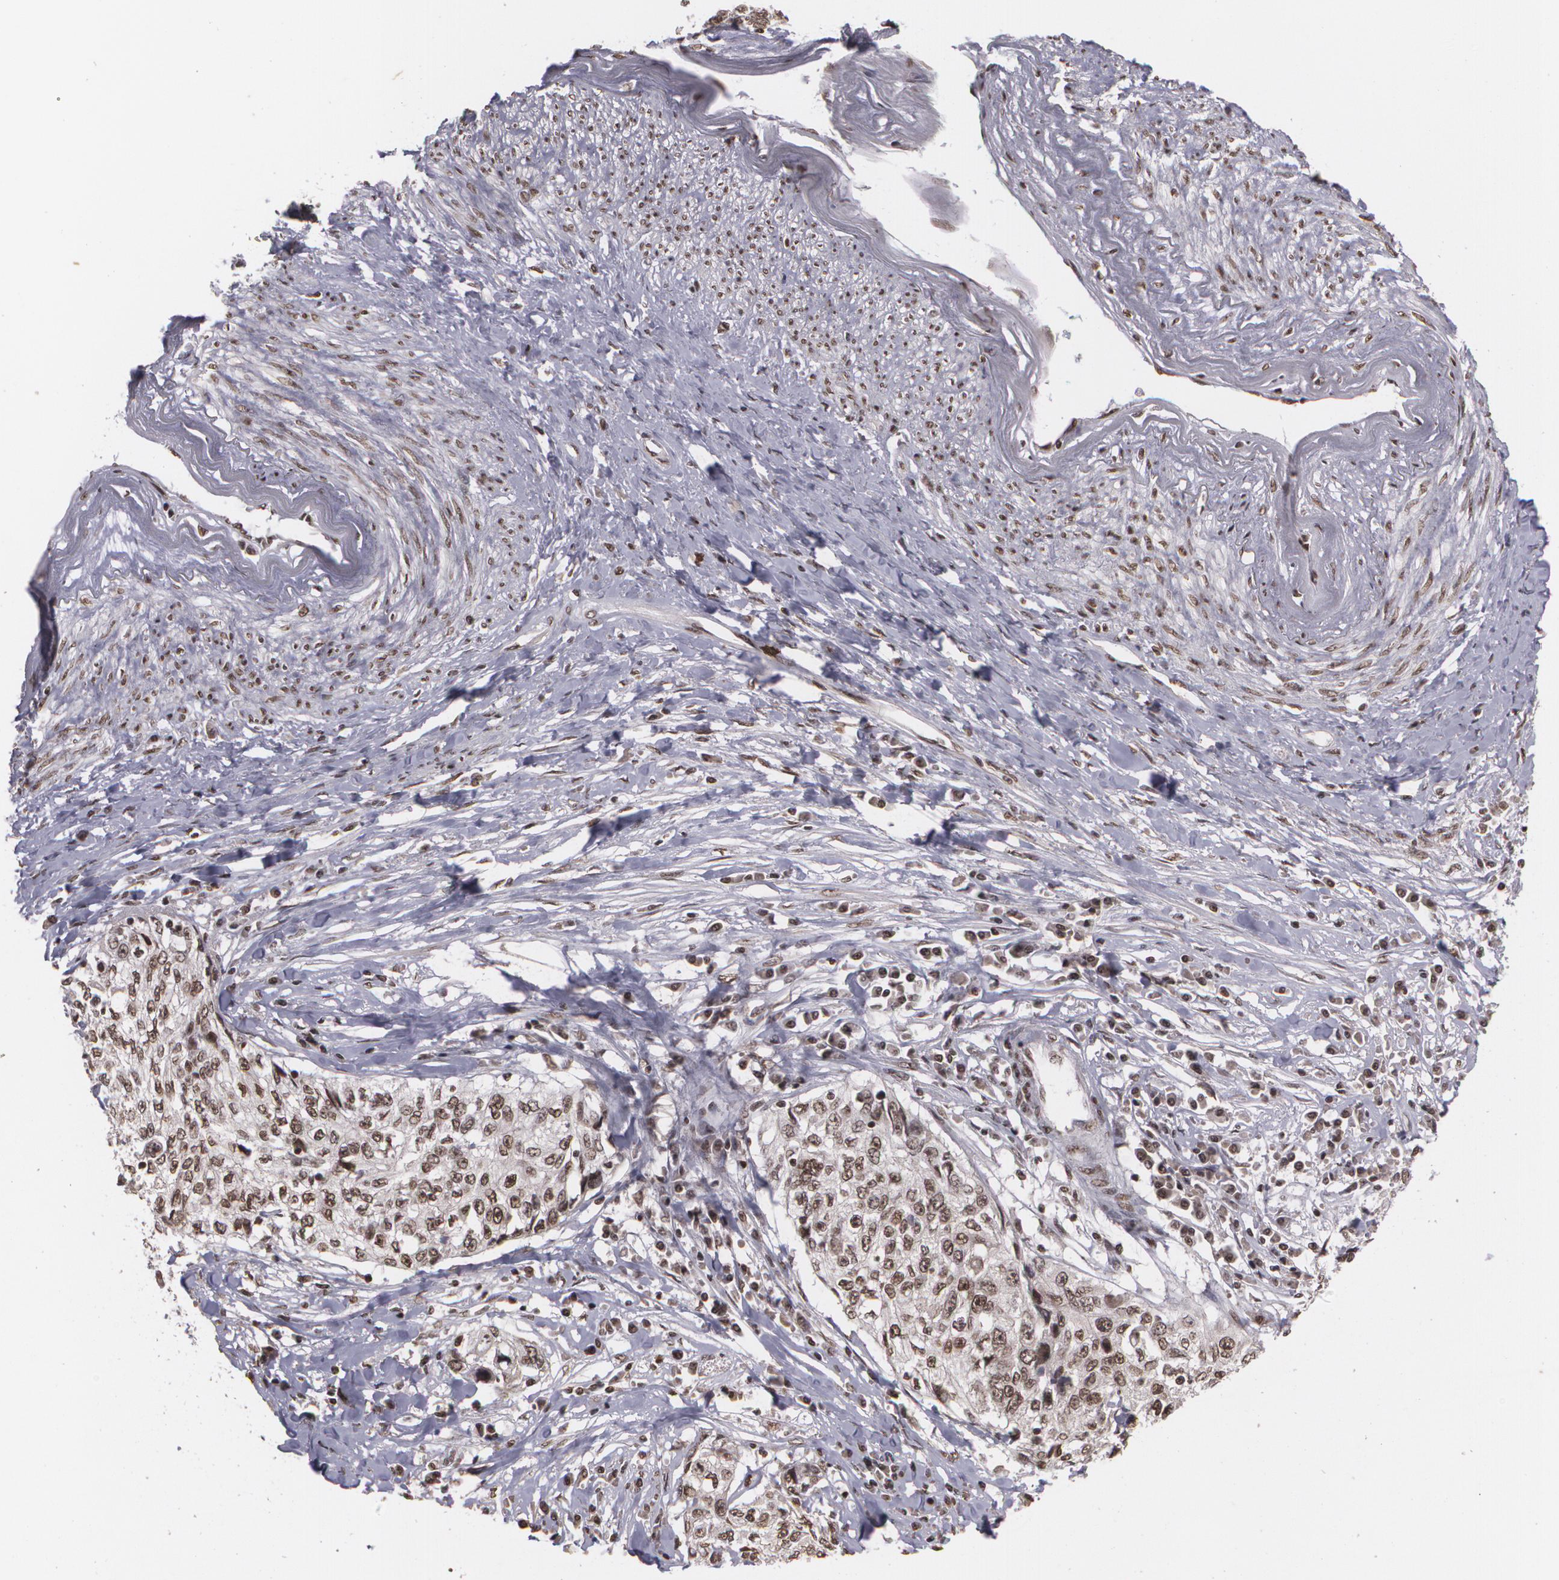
{"staining": {"intensity": "moderate", "quantity": ">75%", "location": "nuclear"}, "tissue": "cervical cancer", "cell_type": "Tumor cells", "image_type": "cancer", "snomed": [{"axis": "morphology", "description": "Squamous cell carcinoma, NOS"}, {"axis": "topography", "description": "Cervix"}], "caption": "Immunohistochemical staining of cervical squamous cell carcinoma shows medium levels of moderate nuclear protein staining in approximately >75% of tumor cells. (DAB (3,3'-diaminobenzidine) IHC, brown staining for protein, blue staining for nuclei).", "gene": "RXRB", "patient": {"sex": "female", "age": 57}}